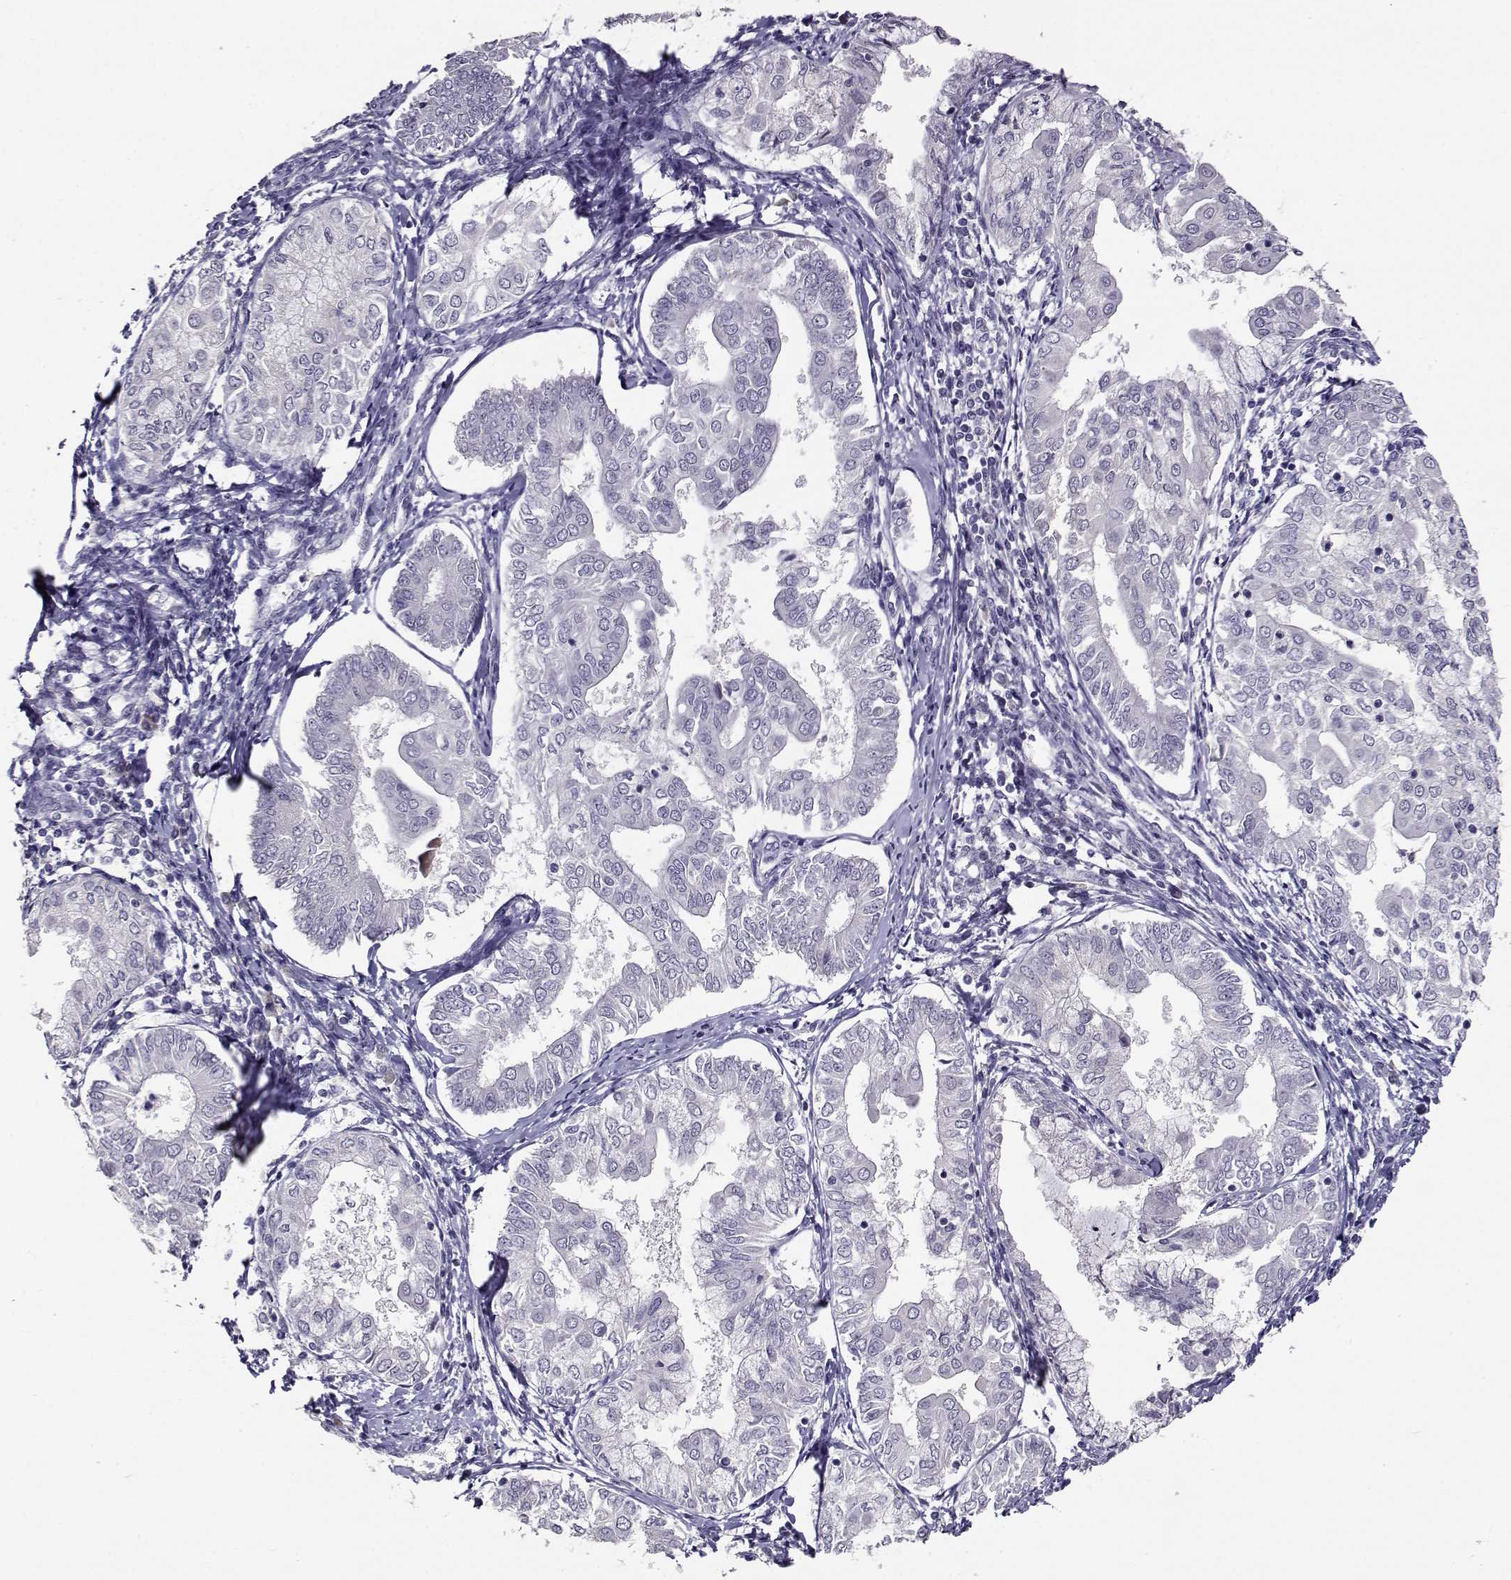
{"staining": {"intensity": "negative", "quantity": "none", "location": "none"}, "tissue": "endometrial cancer", "cell_type": "Tumor cells", "image_type": "cancer", "snomed": [{"axis": "morphology", "description": "Adenocarcinoma, NOS"}, {"axis": "topography", "description": "Endometrium"}], "caption": "Tumor cells are negative for brown protein staining in endometrial adenocarcinoma. (DAB (3,3'-diaminobenzidine) immunohistochemistry (IHC) with hematoxylin counter stain).", "gene": "RHOXF2", "patient": {"sex": "female", "age": 68}}